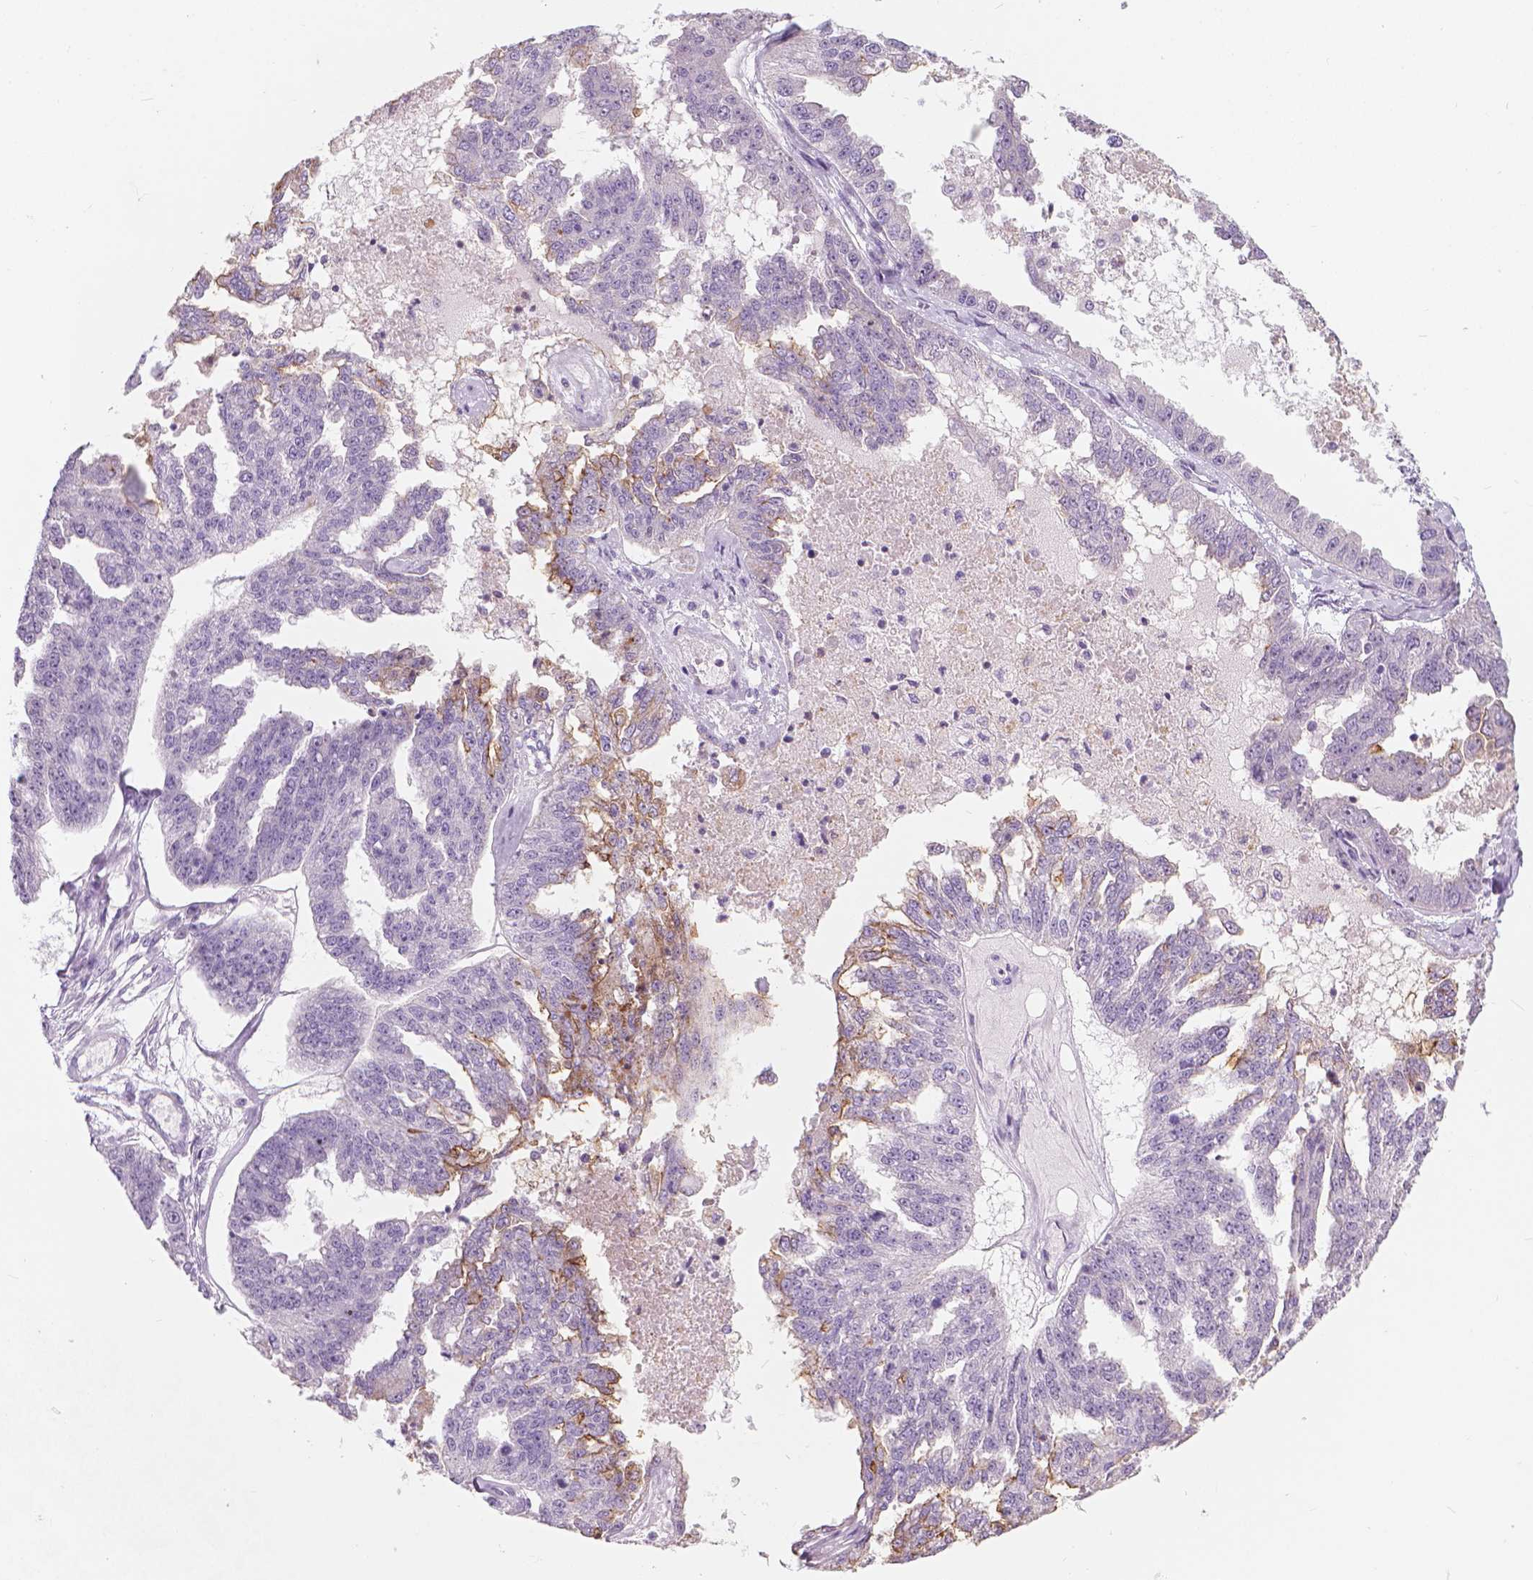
{"staining": {"intensity": "moderate", "quantity": "<25%", "location": "cytoplasmic/membranous"}, "tissue": "ovarian cancer", "cell_type": "Tumor cells", "image_type": "cancer", "snomed": [{"axis": "morphology", "description": "Cystadenocarcinoma, serous, NOS"}, {"axis": "topography", "description": "Ovary"}], "caption": "Approximately <25% of tumor cells in human ovarian cancer show moderate cytoplasmic/membranous protein expression as visualized by brown immunohistochemical staining.", "gene": "GPRC5A", "patient": {"sex": "female", "age": 58}}